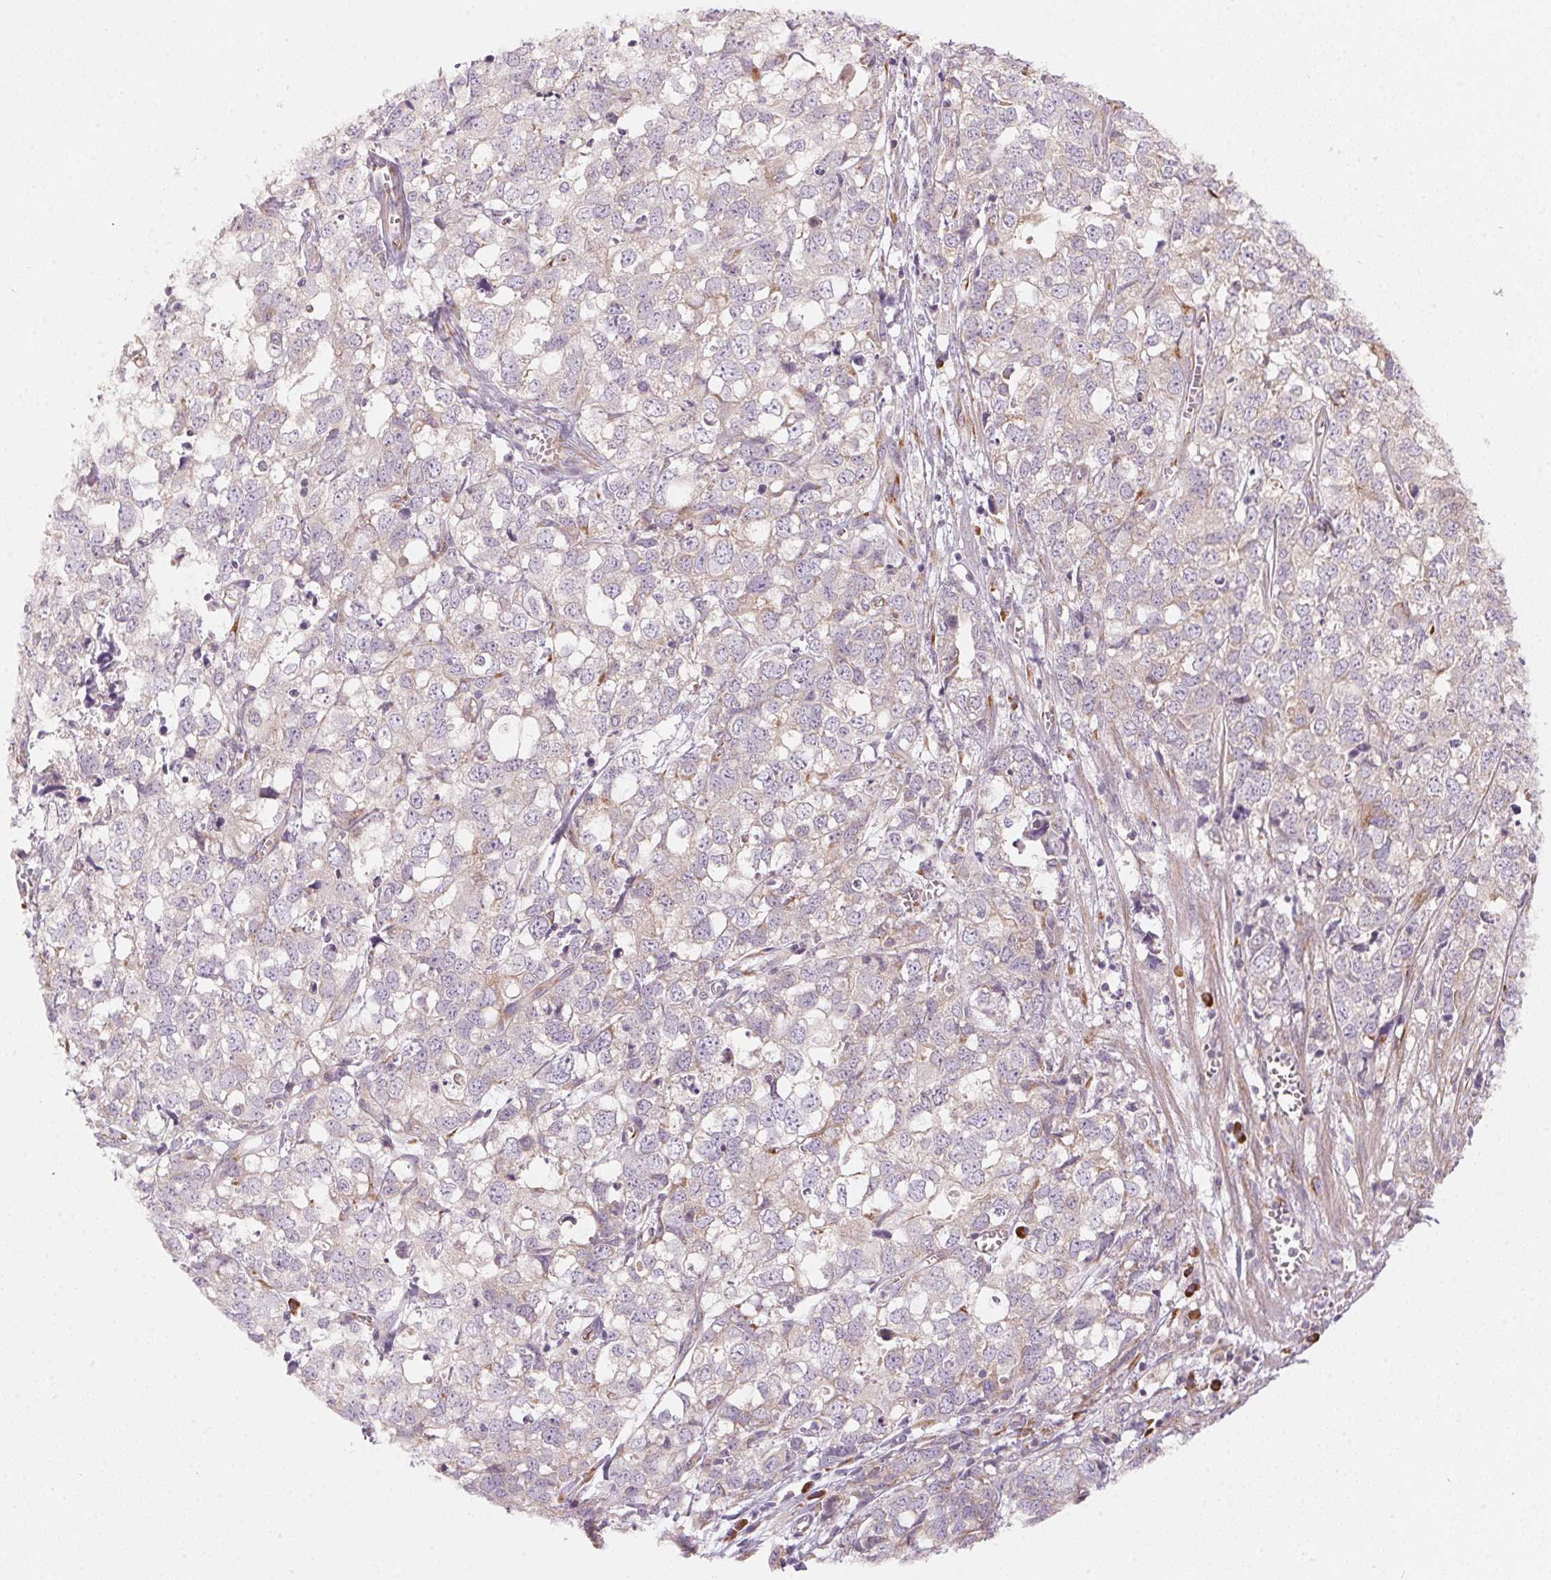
{"staining": {"intensity": "negative", "quantity": "none", "location": "none"}, "tissue": "stomach cancer", "cell_type": "Tumor cells", "image_type": "cancer", "snomed": [{"axis": "morphology", "description": "Adenocarcinoma, NOS"}, {"axis": "topography", "description": "Stomach, upper"}], "caption": "Tumor cells are negative for protein expression in human stomach adenocarcinoma.", "gene": "BLOC1S2", "patient": {"sex": "male", "age": 81}}